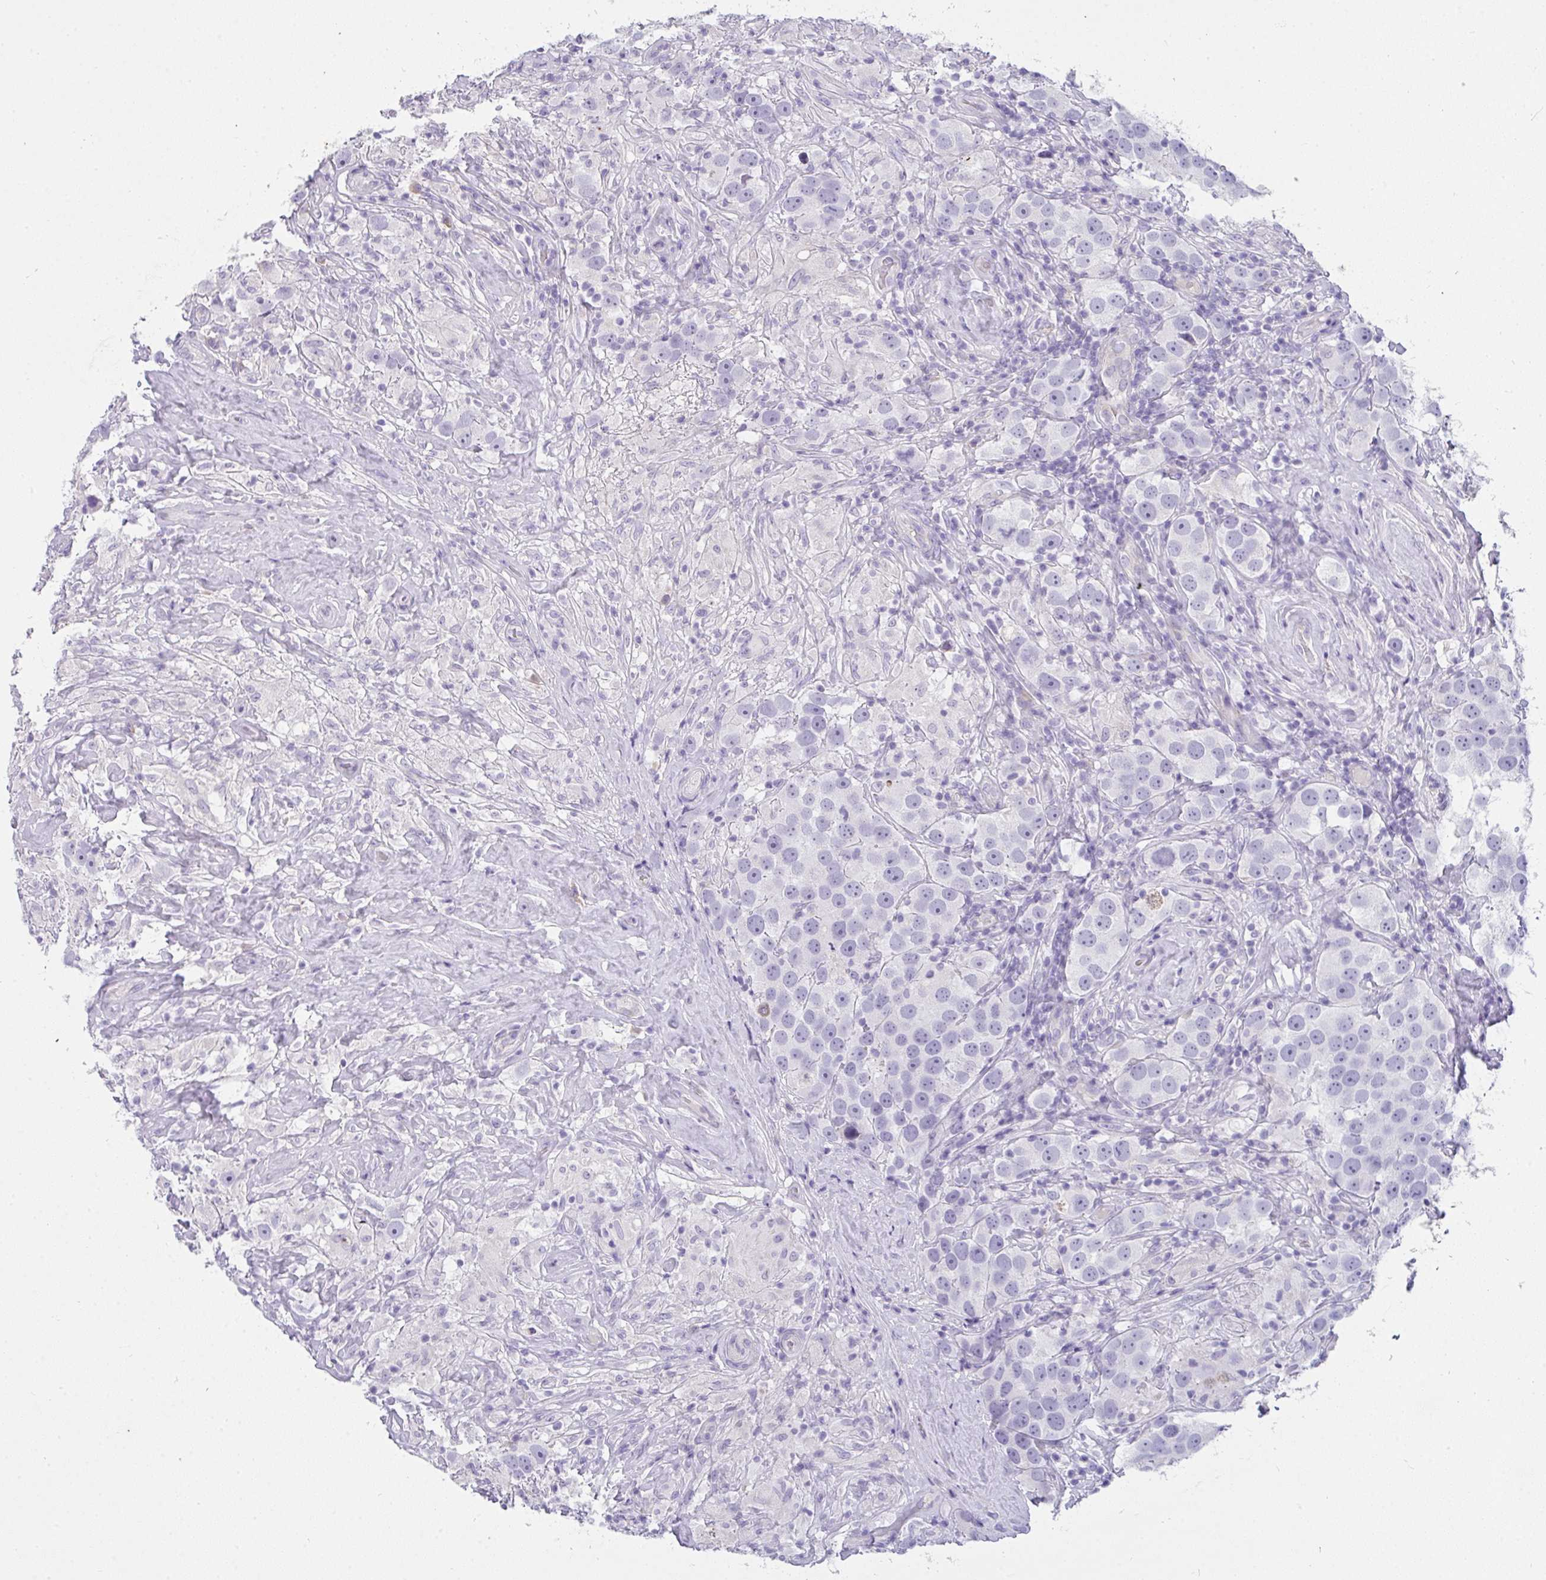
{"staining": {"intensity": "negative", "quantity": "none", "location": "none"}, "tissue": "testis cancer", "cell_type": "Tumor cells", "image_type": "cancer", "snomed": [{"axis": "morphology", "description": "Seminoma, NOS"}, {"axis": "topography", "description": "Testis"}], "caption": "Tumor cells show no significant staining in testis cancer.", "gene": "COX7B", "patient": {"sex": "male", "age": 49}}